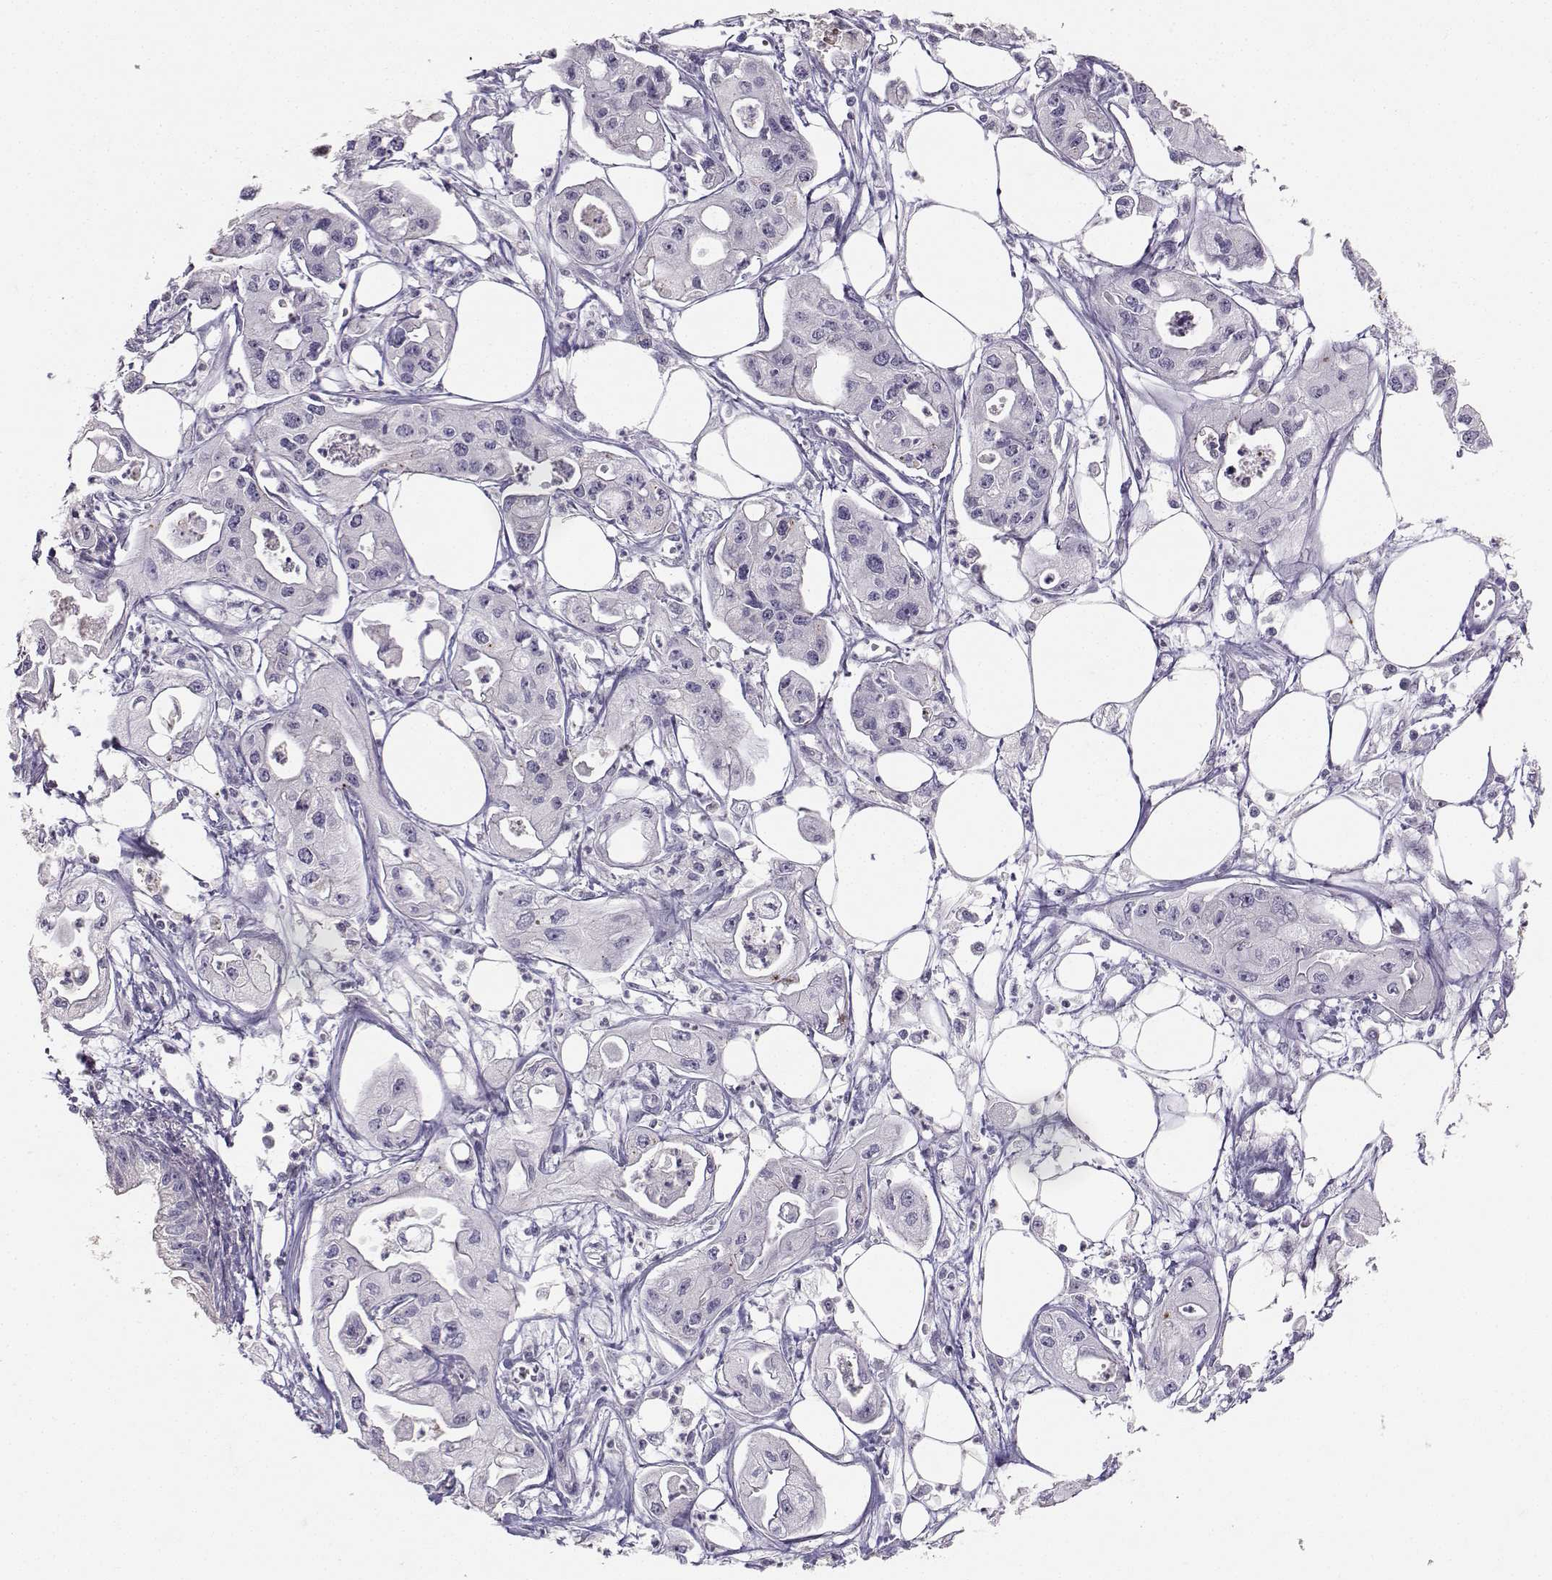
{"staining": {"intensity": "negative", "quantity": "none", "location": "none"}, "tissue": "pancreatic cancer", "cell_type": "Tumor cells", "image_type": "cancer", "snomed": [{"axis": "morphology", "description": "Adenocarcinoma, NOS"}, {"axis": "topography", "description": "Pancreas"}], "caption": "This is an immunohistochemistry (IHC) histopathology image of pancreatic cancer. There is no expression in tumor cells.", "gene": "PKP2", "patient": {"sex": "male", "age": 70}}